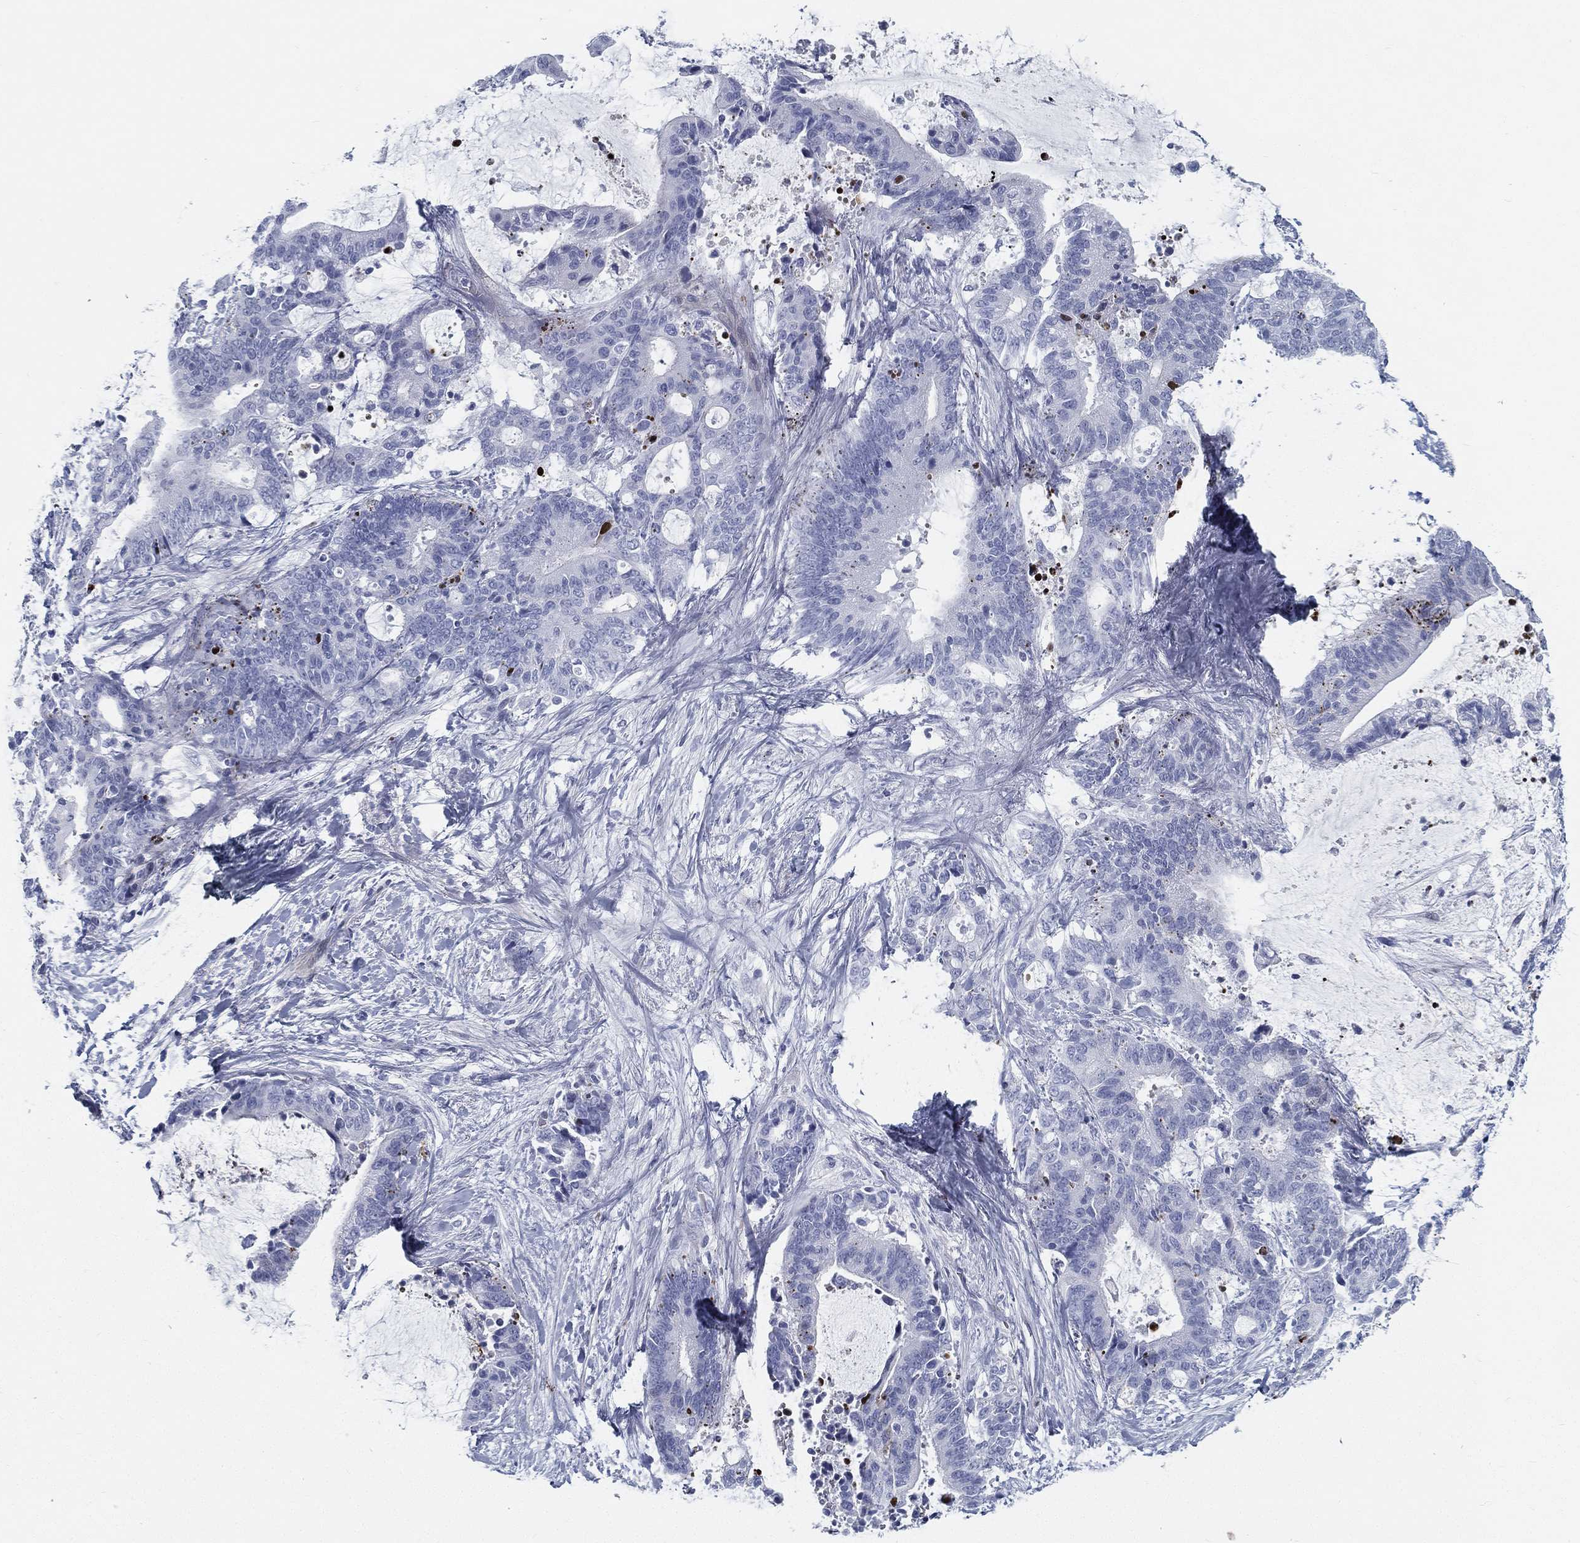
{"staining": {"intensity": "negative", "quantity": "none", "location": "none"}, "tissue": "liver cancer", "cell_type": "Tumor cells", "image_type": "cancer", "snomed": [{"axis": "morphology", "description": "Cholangiocarcinoma"}, {"axis": "topography", "description": "Liver"}], "caption": "Image shows no significant protein staining in tumor cells of liver cancer (cholangiocarcinoma). (Brightfield microscopy of DAB immunohistochemistry at high magnification).", "gene": "SPPL2C", "patient": {"sex": "female", "age": 73}}